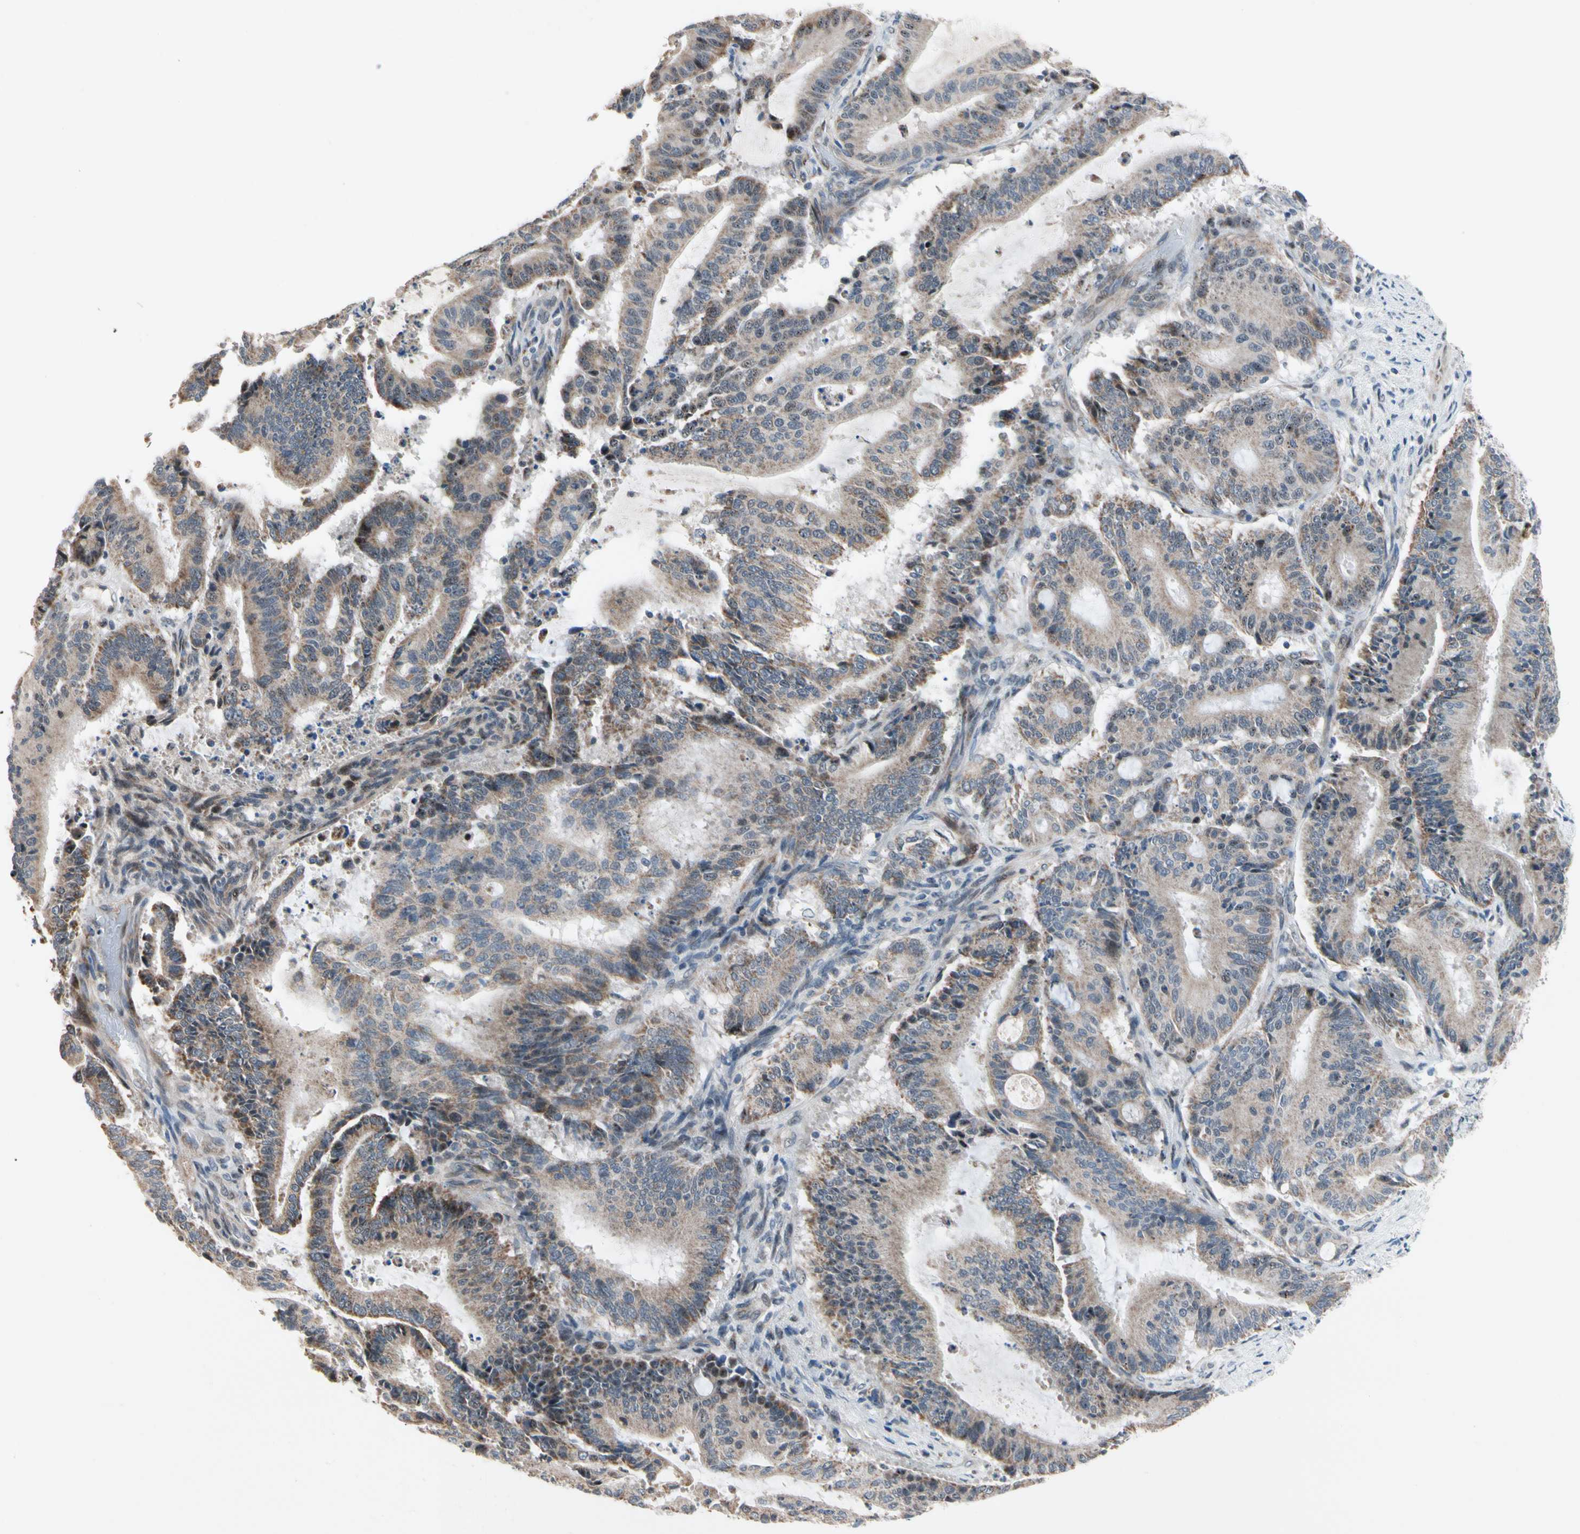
{"staining": {"intensity": "moderate", "quantity": ">75%", "location": "cytoplasmic/membranous"}, "tissue": "liver cancer", "cell_type": "Tumor cells", "image_type": "cancer", "snomed": [{"axis": "morphology", "description": "Cholangiocarcinoma"}, {"axis": "topography", "description": "Liver"}], "caption": "A brown stain highlights moderate cytoplasmic/membranous positivity of a protein in liver cancer (cholangiocarcinoma) tumor cells.", "gene": "MARK1", "patient": {"sex": "female", "age": 73}}